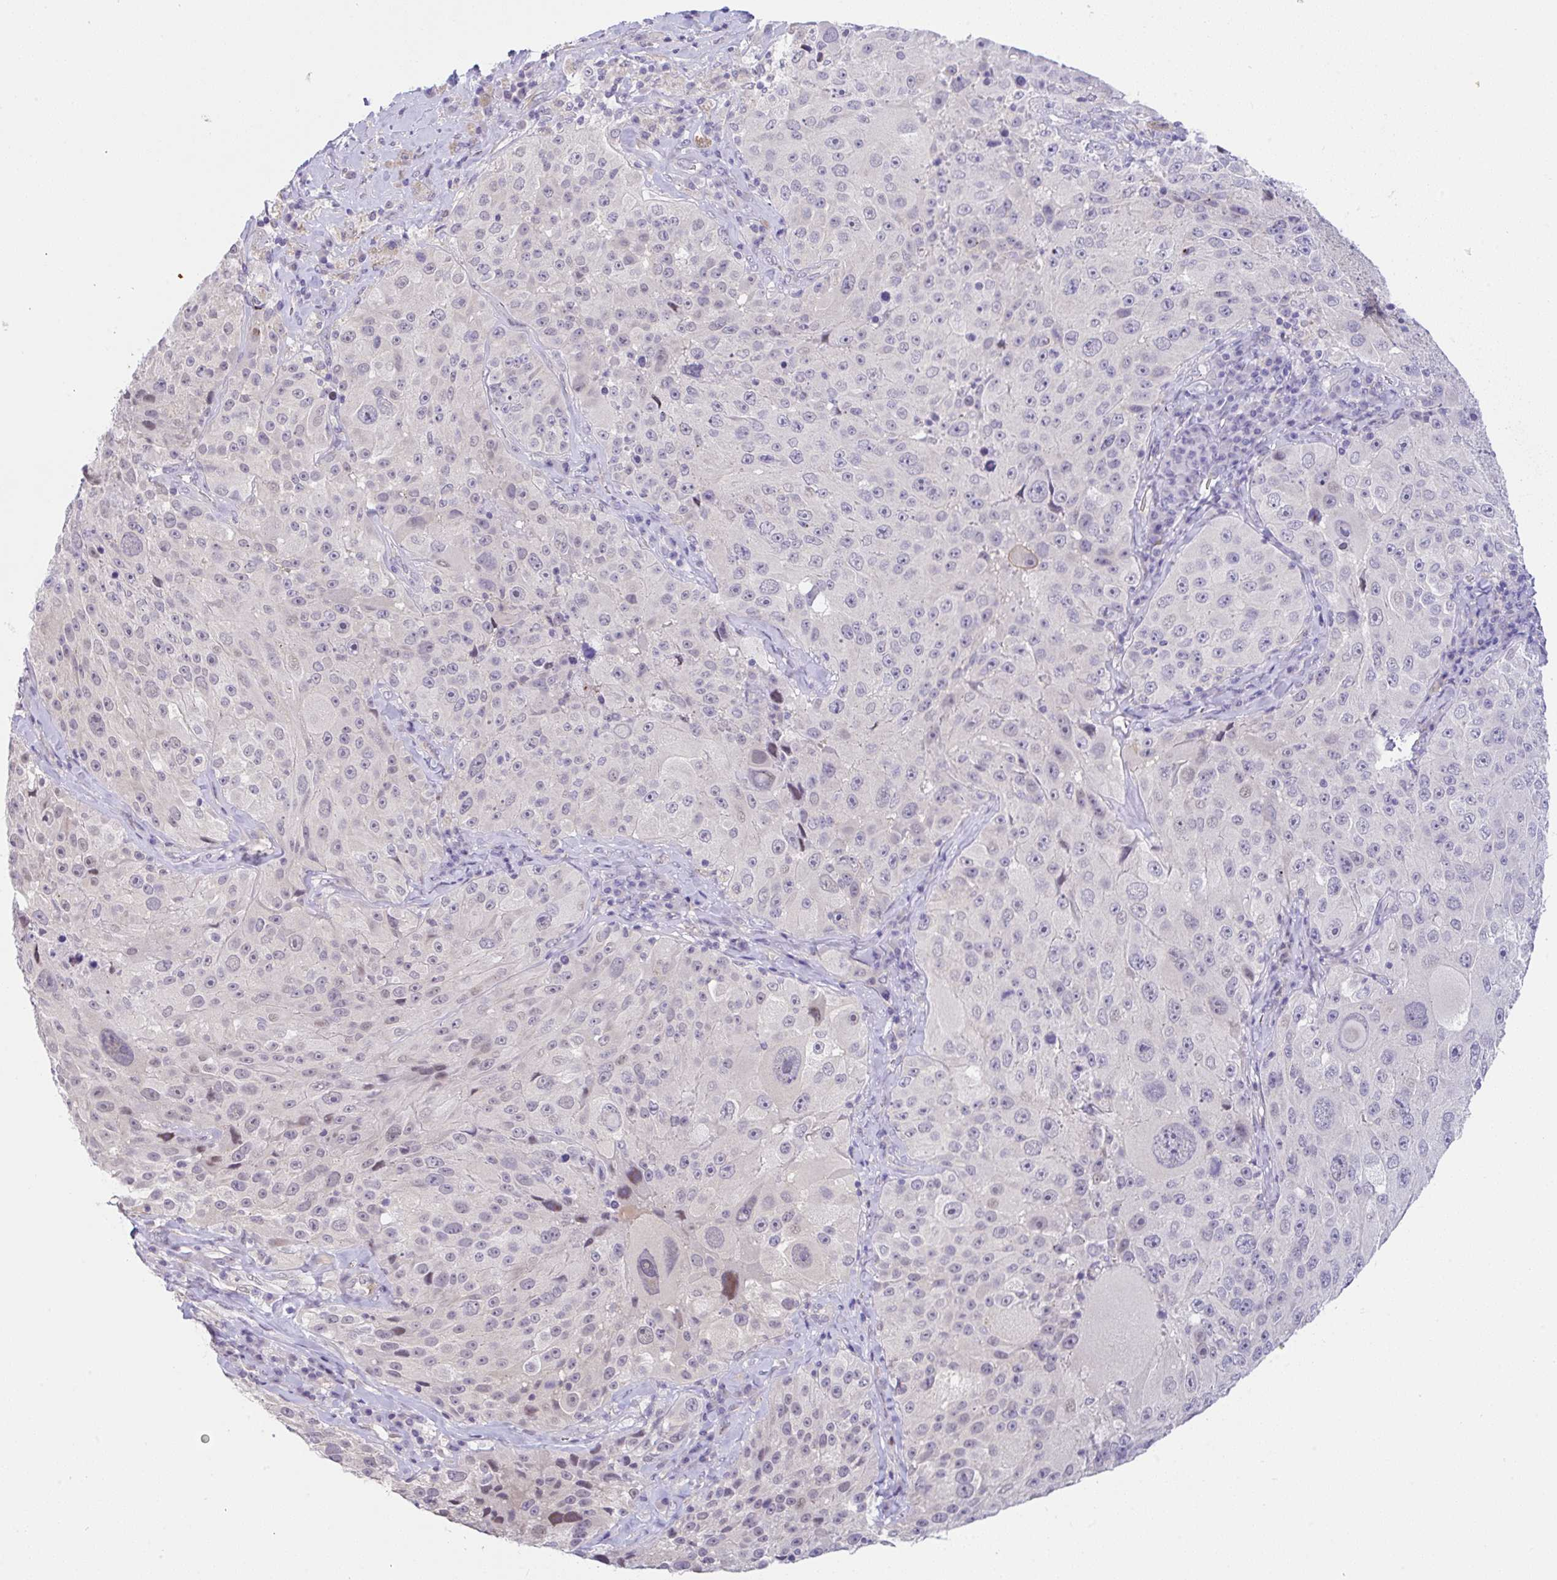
{"staining": {"intensity": "negative", "quantity": "none", "location": "none"}, "tissue": "melanoma", "cell_type": "Tumor cells", "image_type": "cancer", "snomed": [{"axis": "morphology", "description": "Malignant melanoma, Metastatic site"}, {"axis": "topography", "description": "Lymph node"}], "caption": "Tumor cells are negative for brown protein staining in melanoma.", "gene": "CGNL1", "patient": {"sex": "male", "age": 62}}